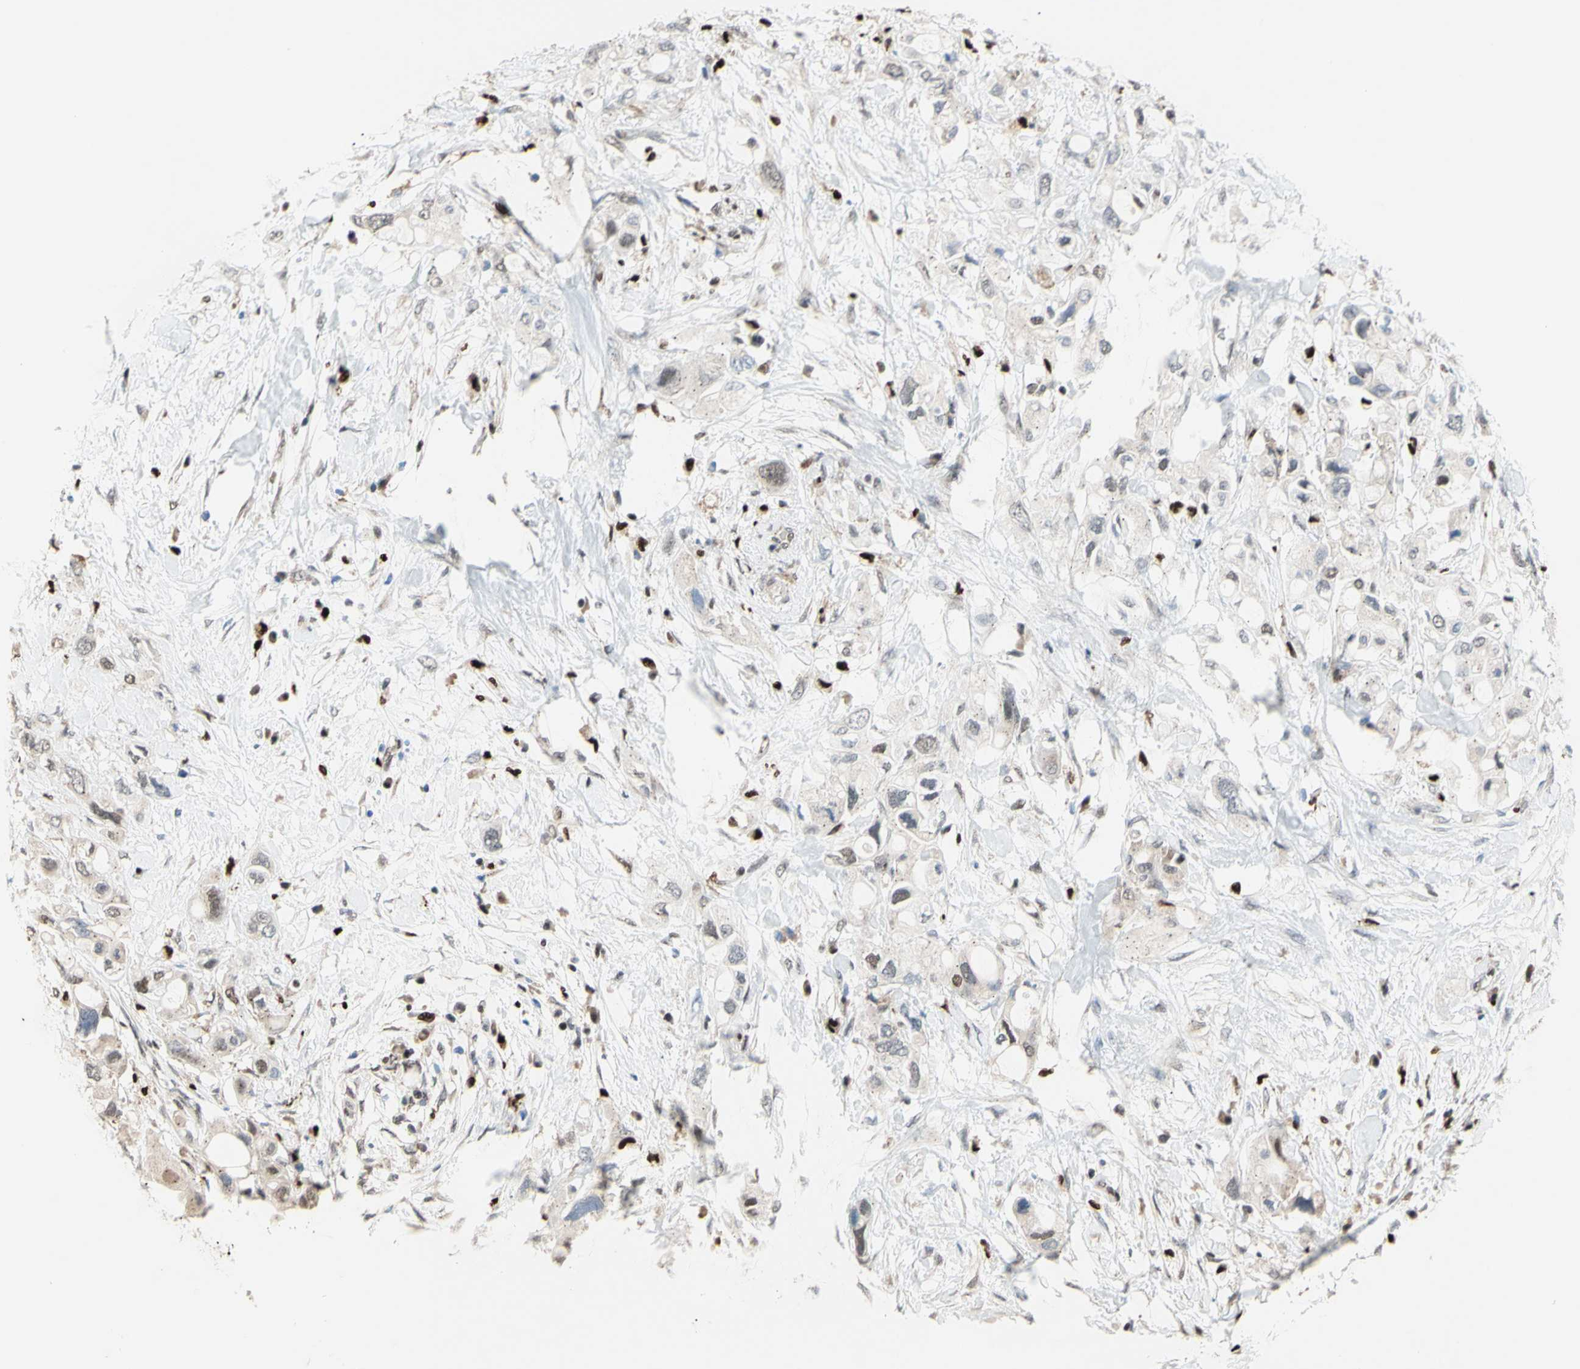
{"staining": {"intensity": "weak", "quantity": "<25%", "location": "cytoplasmic/membranous"}, "tissue": "pancreatic cancer", "cell_type": "Tumor cells", "image_type": "cancer", "snomed": [{"axis": "morphology", "description": "Adenocarcinoma, NOS"}, {"axis": "topography", "description": "Pancreas"}], "caption": "Micrograph shows no significant protein expression in tumor cells of adenocarcinoma (pancreatic).", "gene": "EED", "patient": {"sex": "female", "age": 56}}